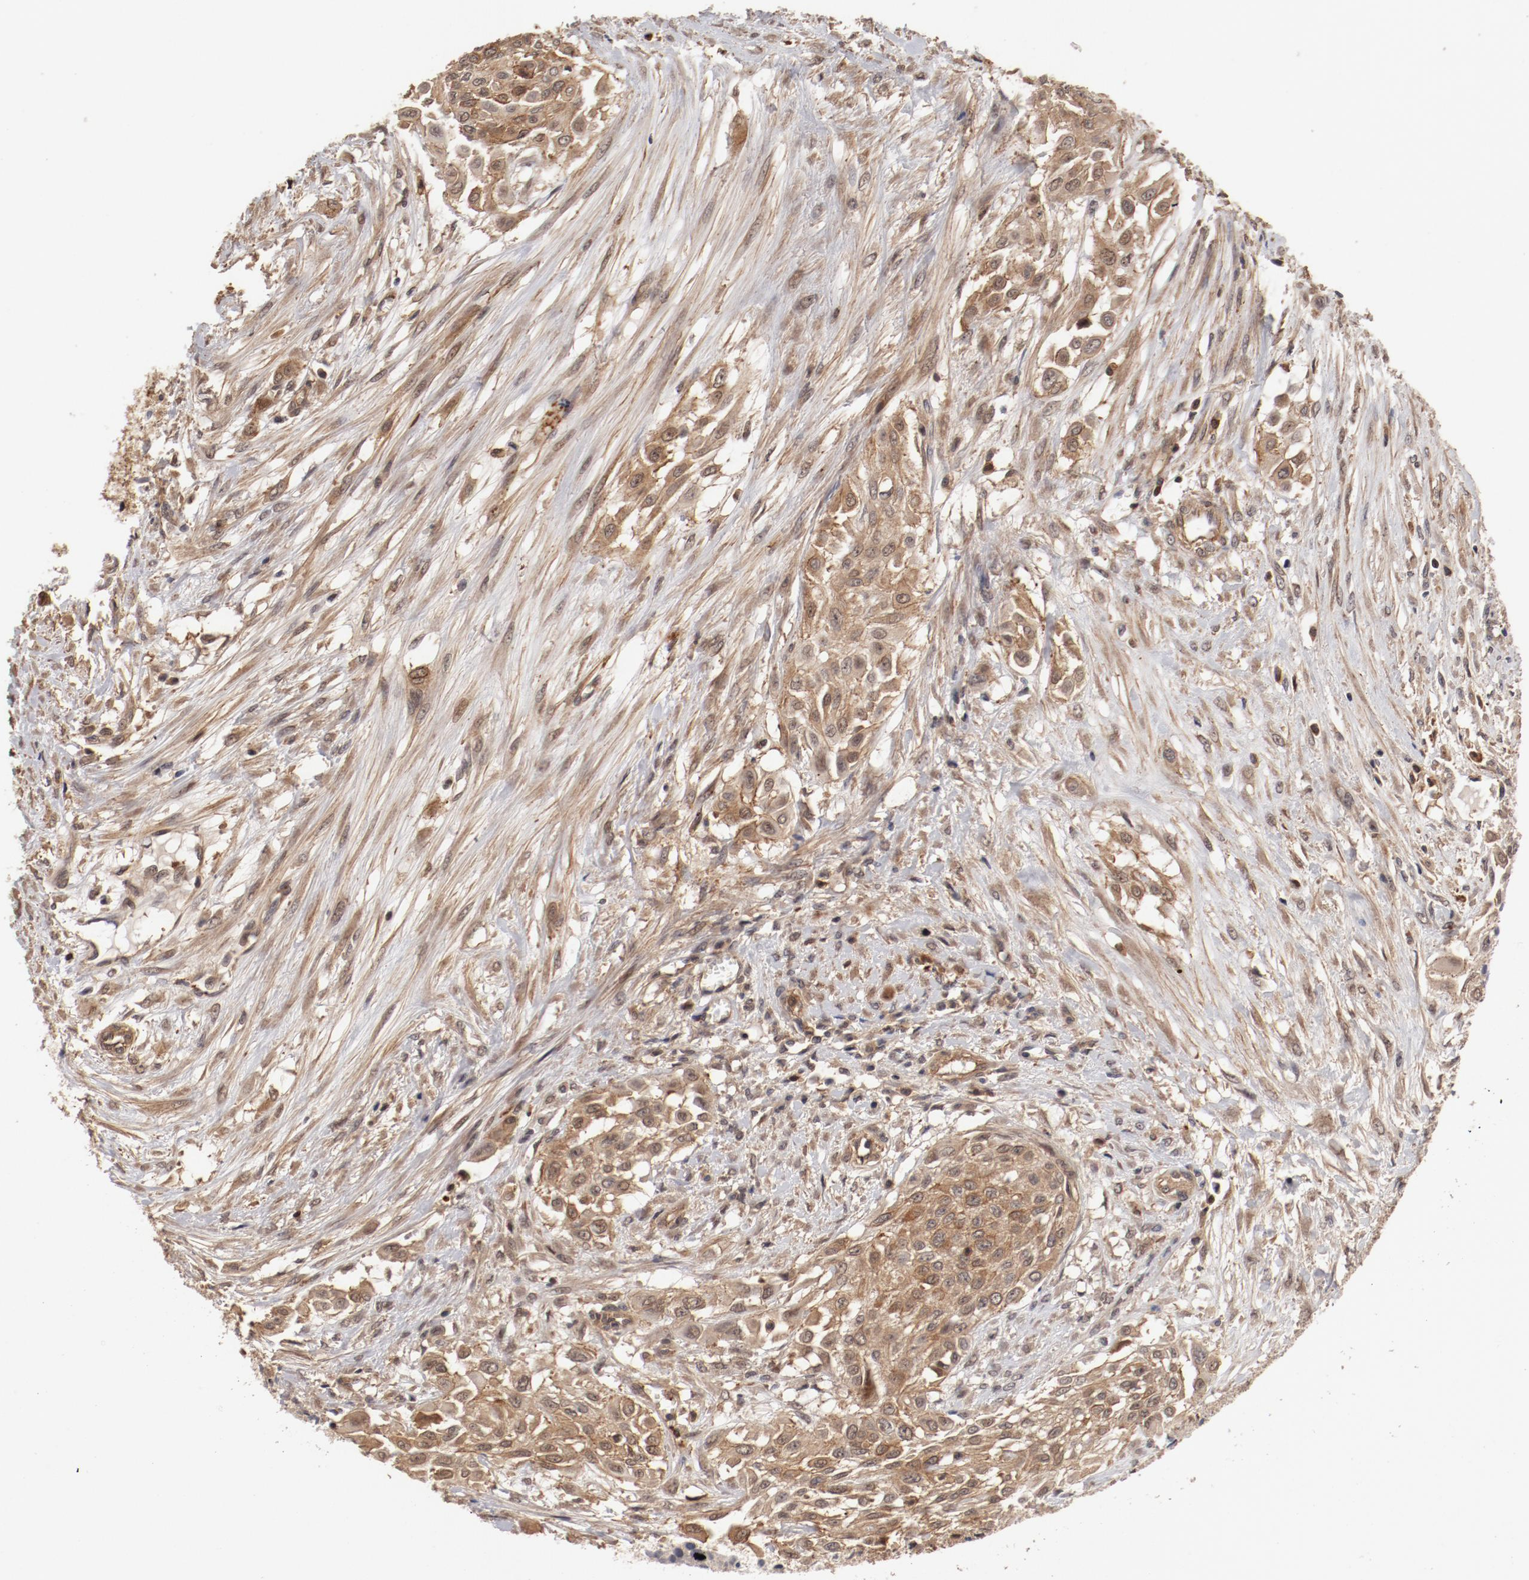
{"staining": {"intensity": "moderate", "quantity": ">75%", "location": "cytoplasmic/membranous"}, "tissue": "urothelial cancer", "cell_type": "Tumor cells", "image_type": "cancer", "snomed": [{"axis": "morphology", "description": "Urothelial carcinoma, High grade"}, {"axis": "topography", "description": "Urinary bladder"}], "caption": "IHC histopathology image of neoplastic tissue: human urothelial carcinoma (high-grade) stained using immunohistochemistry (IHC) demonstrates medium levels of moderate protein expression localized specifically in the cytoplasmic/membranous of tumor cells, appearing as a cytoplasmic/membranous brown color.", "gene": "GUF1", "patient": {"sex": "male", "age": 57}}